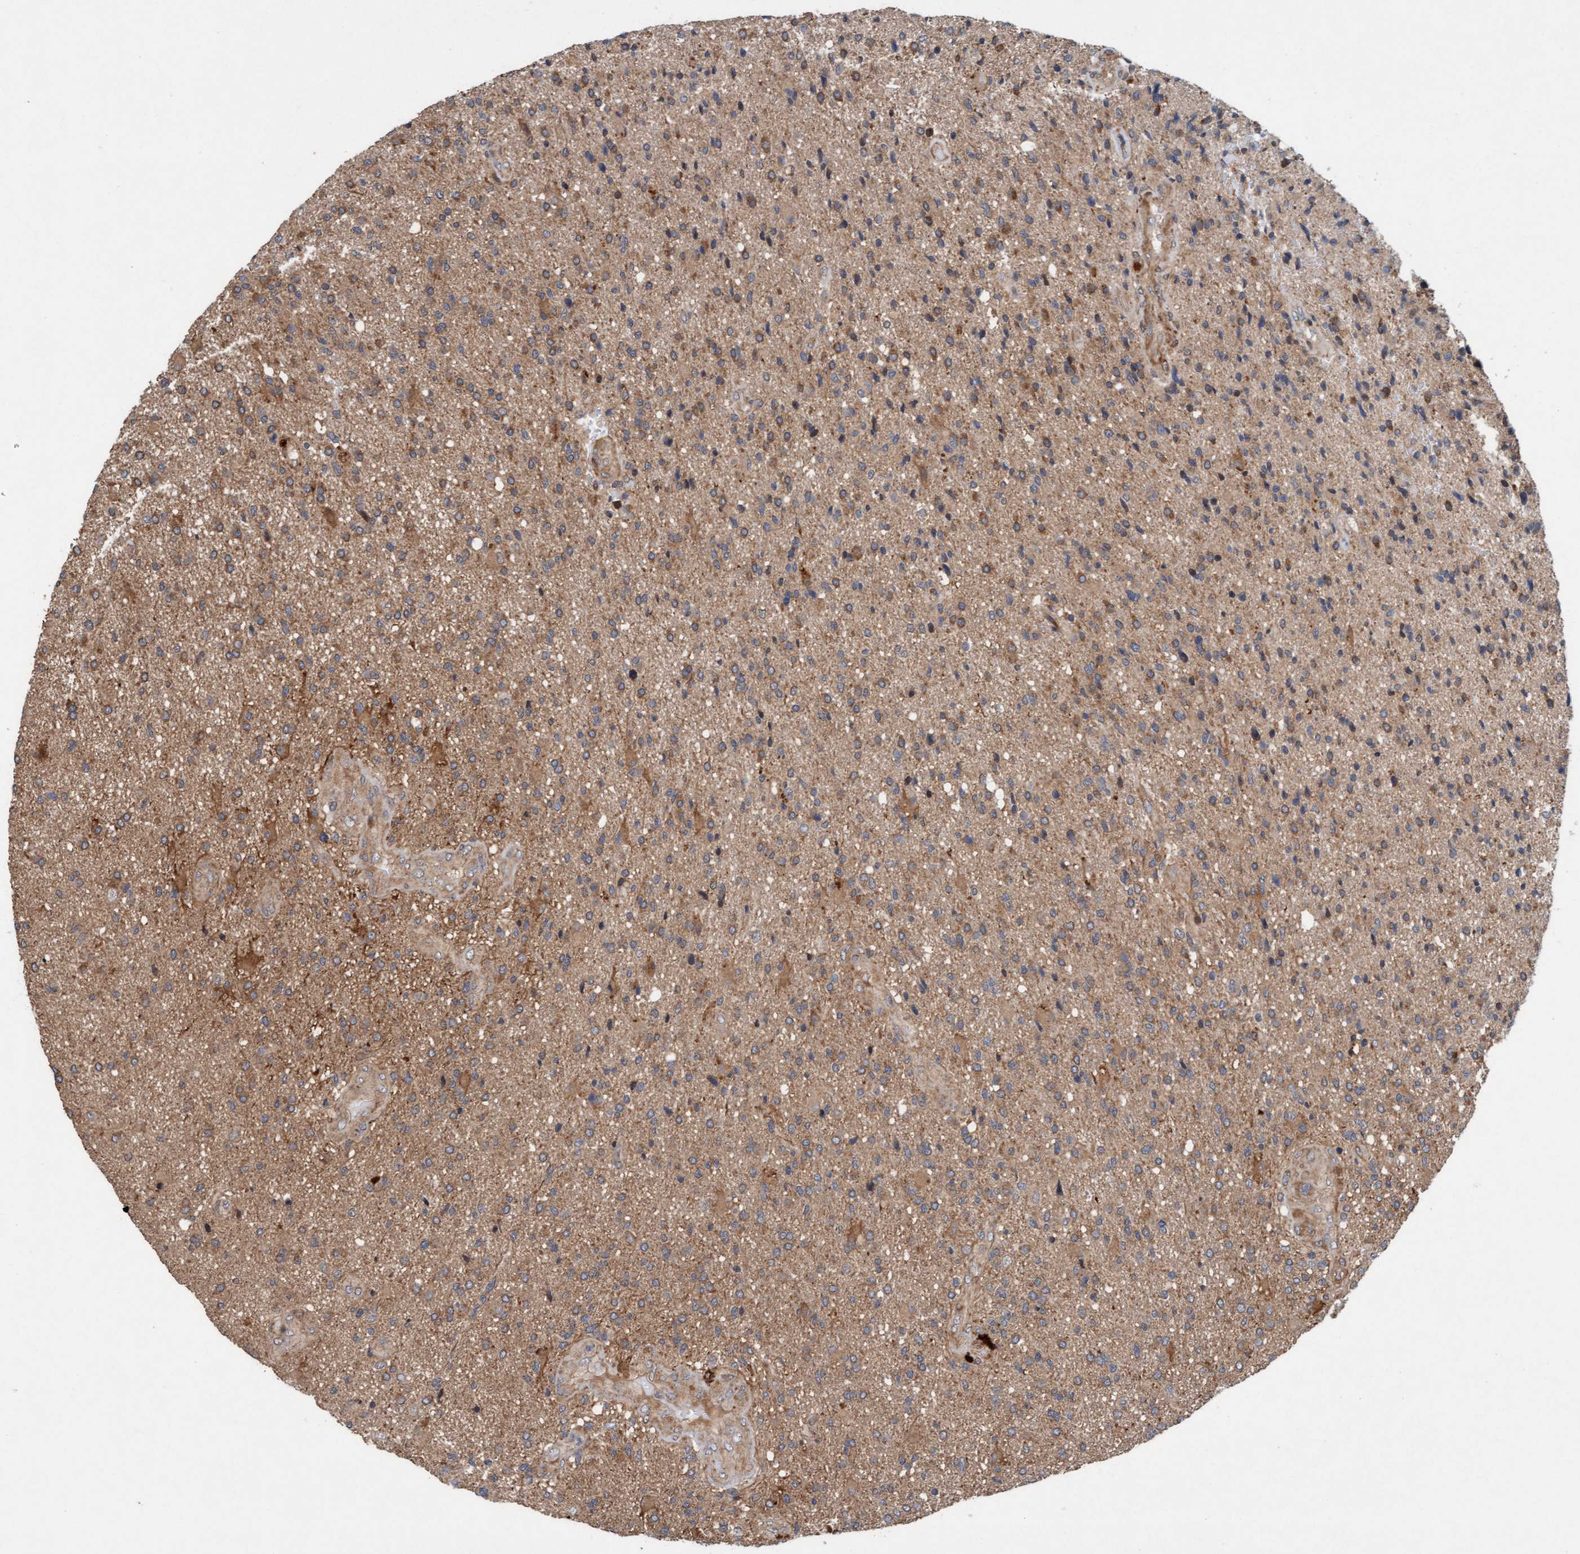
{"staining": {"intensity": "weak", "quantity": "25%-75%", "location": "cytoplasmic/membranous"}, "tissue": "glioma", "cell_type": "Tumor cells", "image_type": "cancer", "snomed": [{"axis": "morphology", "description": "Glioma, malignant, High grade"}, {"axis": "topography", "description": "Brain"}], "caption": "About 25%-75% of tumor cells in malignant high-grade glioma demonstrate weak cytoplasmic/membranous protein positivity as visualized by brown immunohistochemical staining.", "gene": "MLXIP", "patient": {"sex": "male", "age": 72}}